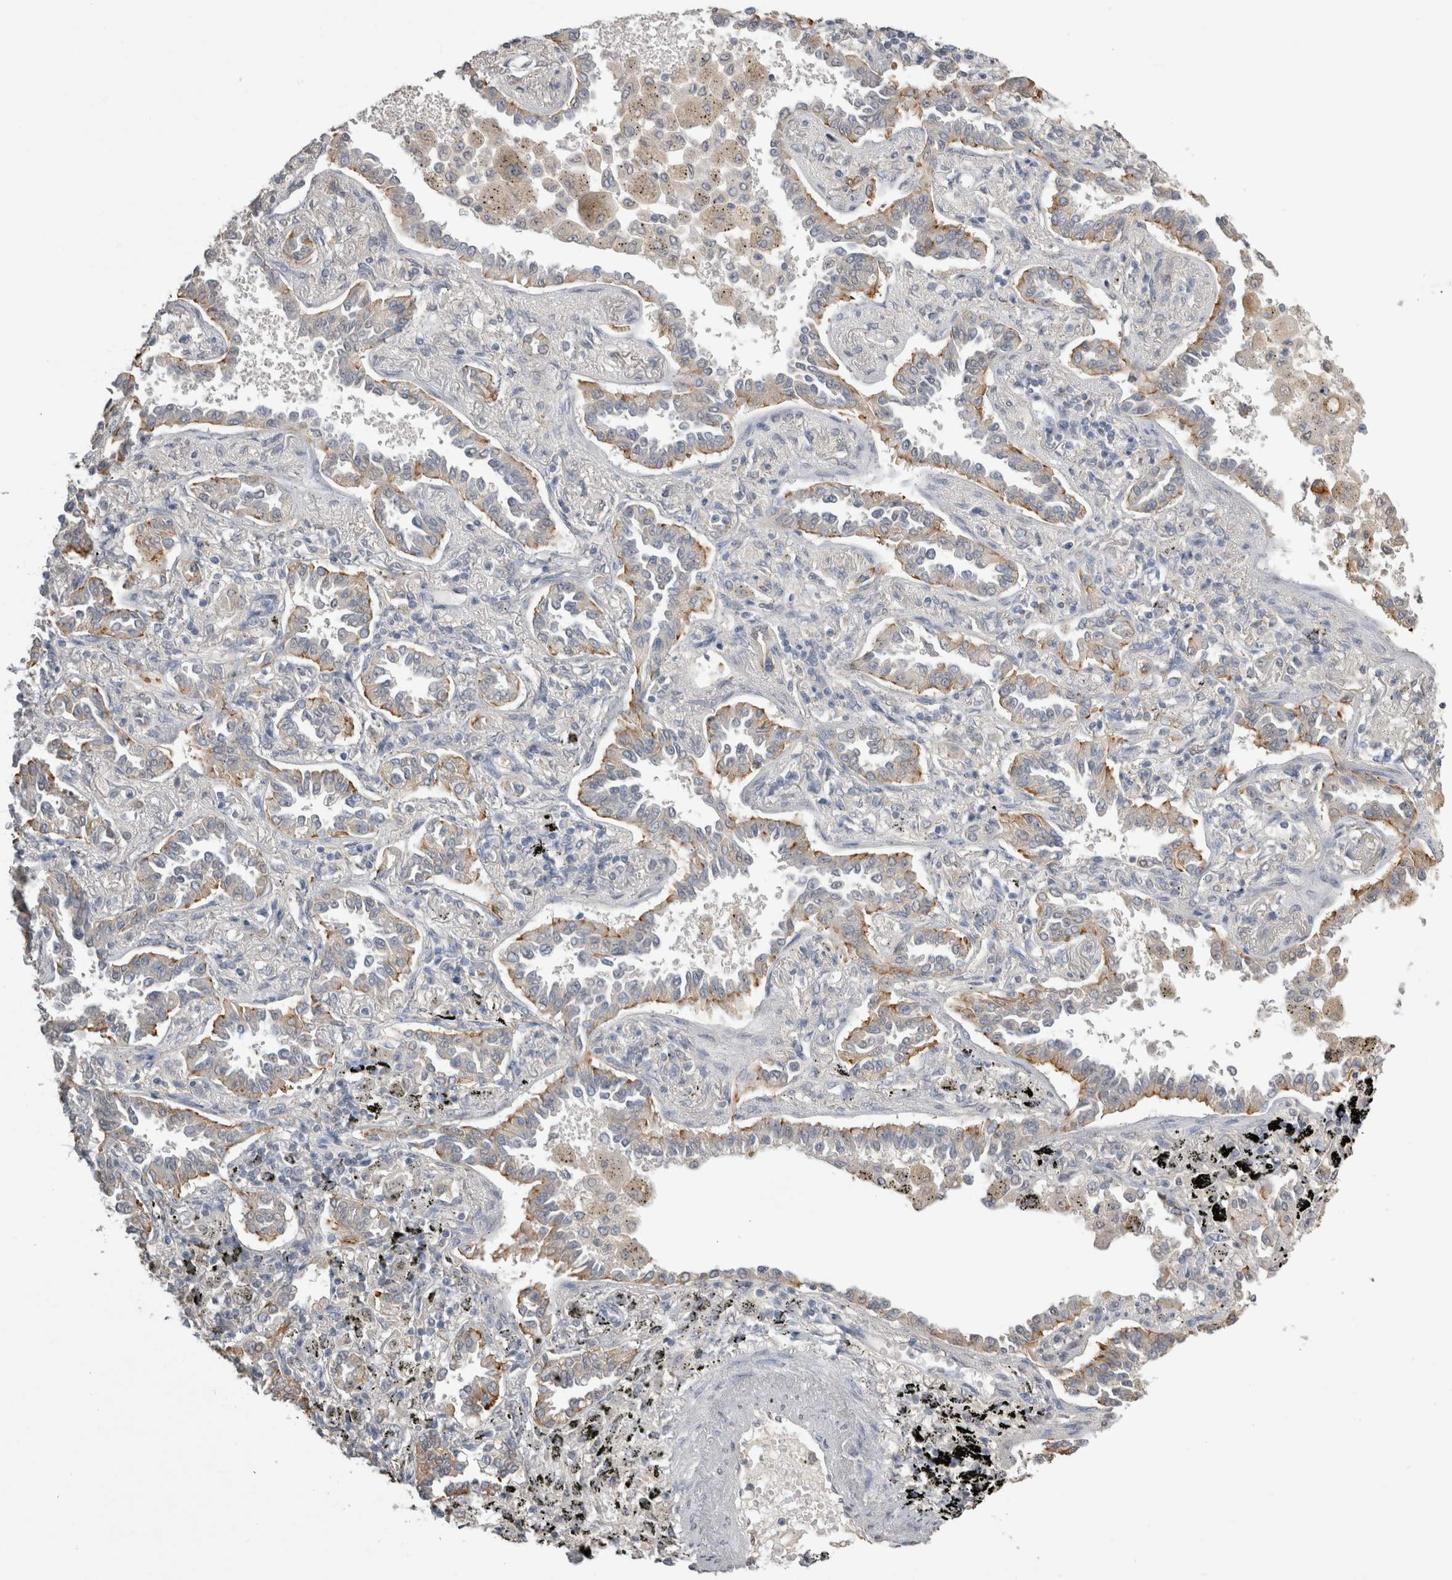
{"staining": {"intensity": "weak", "quantity": ">75%", "location": "cytoplasmic/membranous"}, "tissue": "lung cancer", "cell_type": "Tumor cells", "image_type": "cancer", "snomed": [{"axis": "morphology", "description": "Normal tissue, NOS"}, {"axis": "morphology", "description": "Adenocarcinoma, NOS"}, {"axis": "topography", "description": "Lung"}], "caption": "There is low levels of weak cytoplasmic/membranous positivity in tumor cells of lung cancer (adenocarcinoma), as demonstrated by immunohistochemical staining (brown color).", "gene": "NAALADL2", "patient": {"sex": "male", "age": 59}}